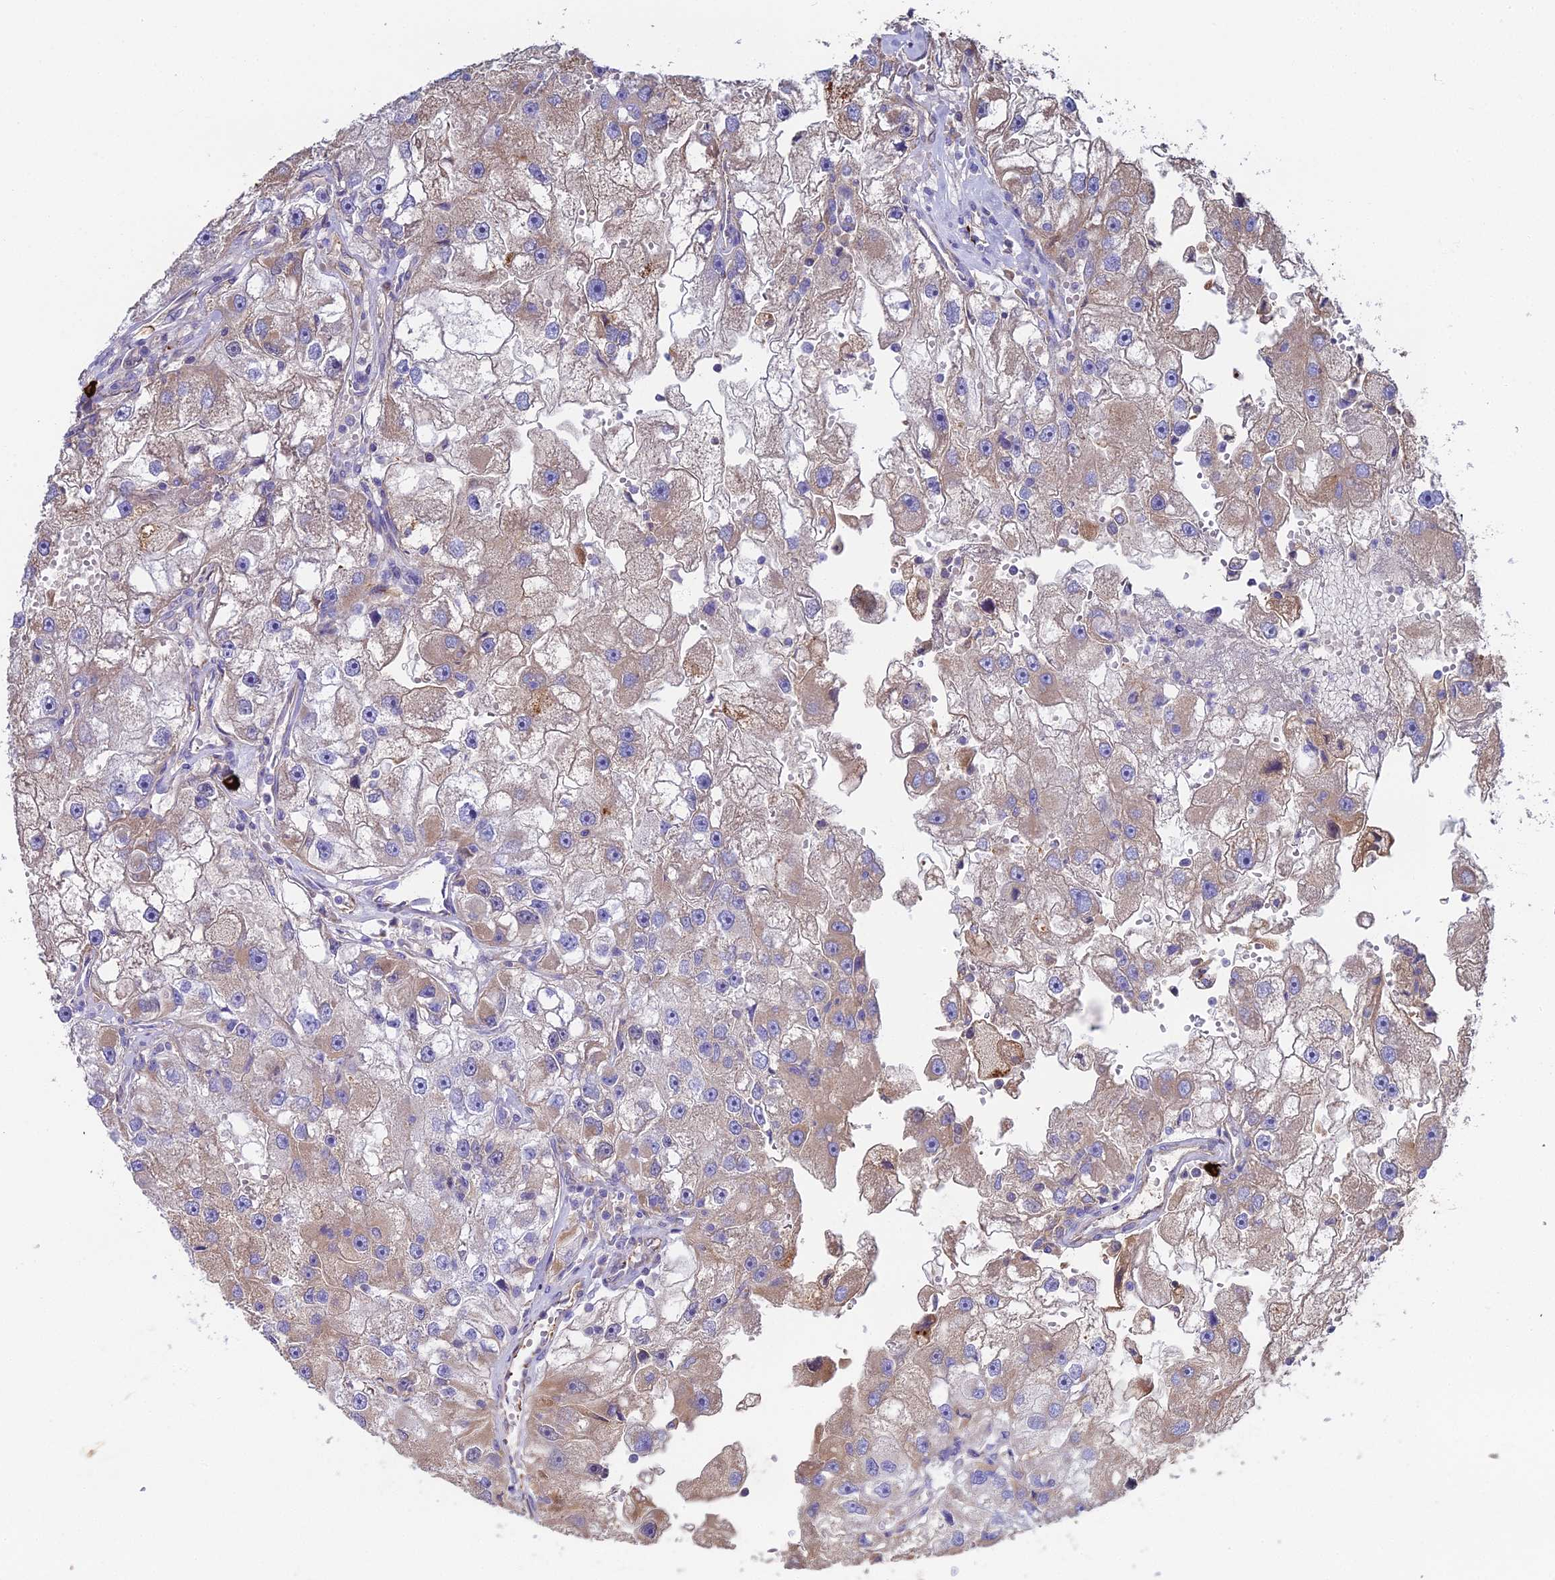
{"staining": {"intensity": "weak", "quantity": "25%-75%", "location": "cytoplasmic/membranous"}, "tissue": "renal cancer", "cell_type": "Tumor cells", "image_type": "cancer", "snomed": [{"axis": "morphology", "description": "Adenocarcinoma, NOS"}, {"axis": "topography", "description": "Kidney"}], "caption": "A histopathology image showing weak cytoplasmic/membranous expression in about 25%-75% of tumor cells in adenocarcinoma (renal), as visualized by brown immunohistochemical staining.", "gene": "BEX4", "patient": {"sex": "male", "age": 63}}